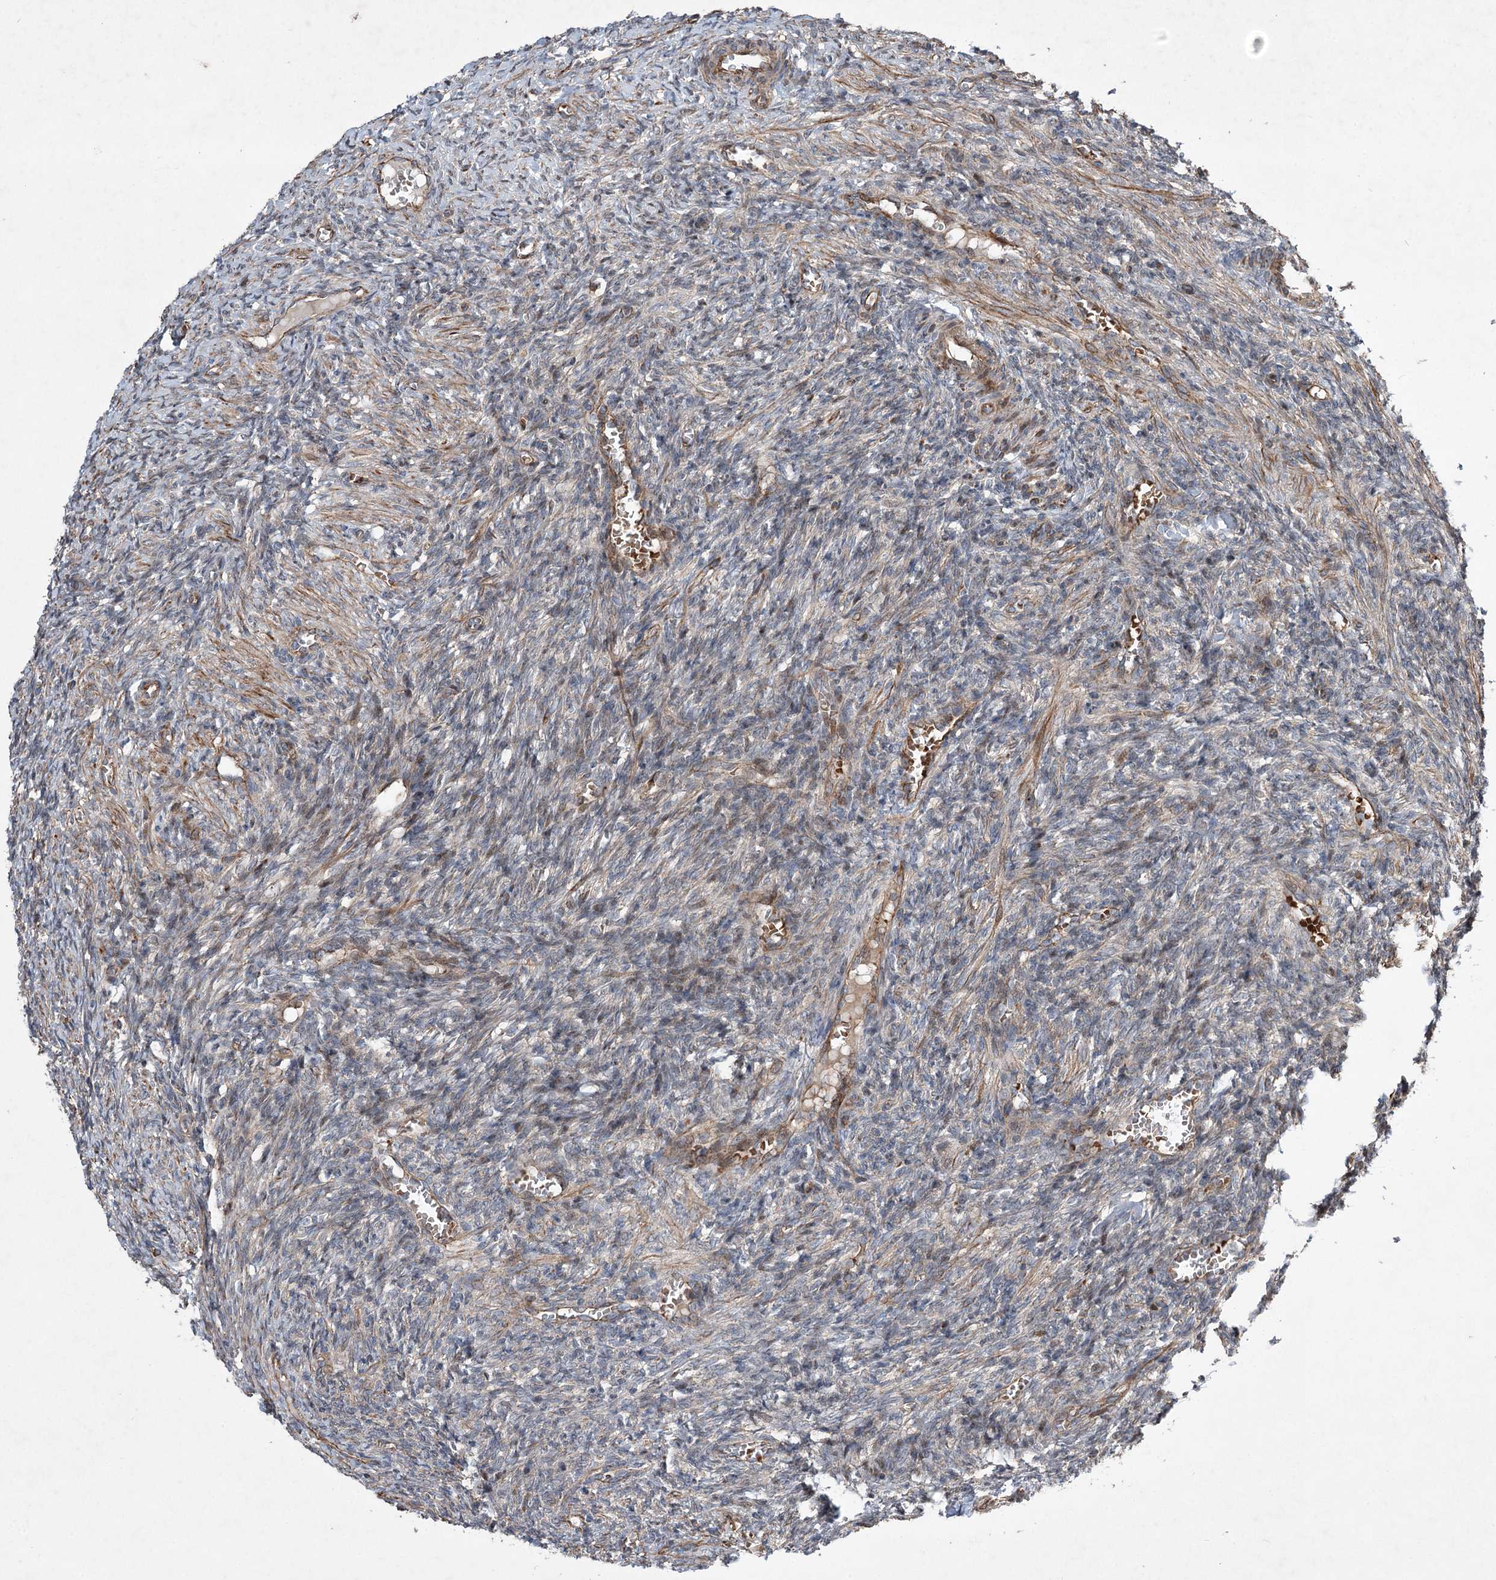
{"staining": {"intensity": "negative", "quantity": "none", "location": "none"}, "tissue": "ovary", "cell_type": "Ovarian stroma cells", "image_type": "normal", "snomed": [{"axis": "morphology", "description": "Normal tissue, NOS"}, {"axis": "topography", "description": "Ovary"}], "caption": "Photomicrograph shows no significant protein positivity in ovarian stroma cells of benign ovary.", "gene": "SERINC5", "patient": {"sex": "female", "age": 27}}